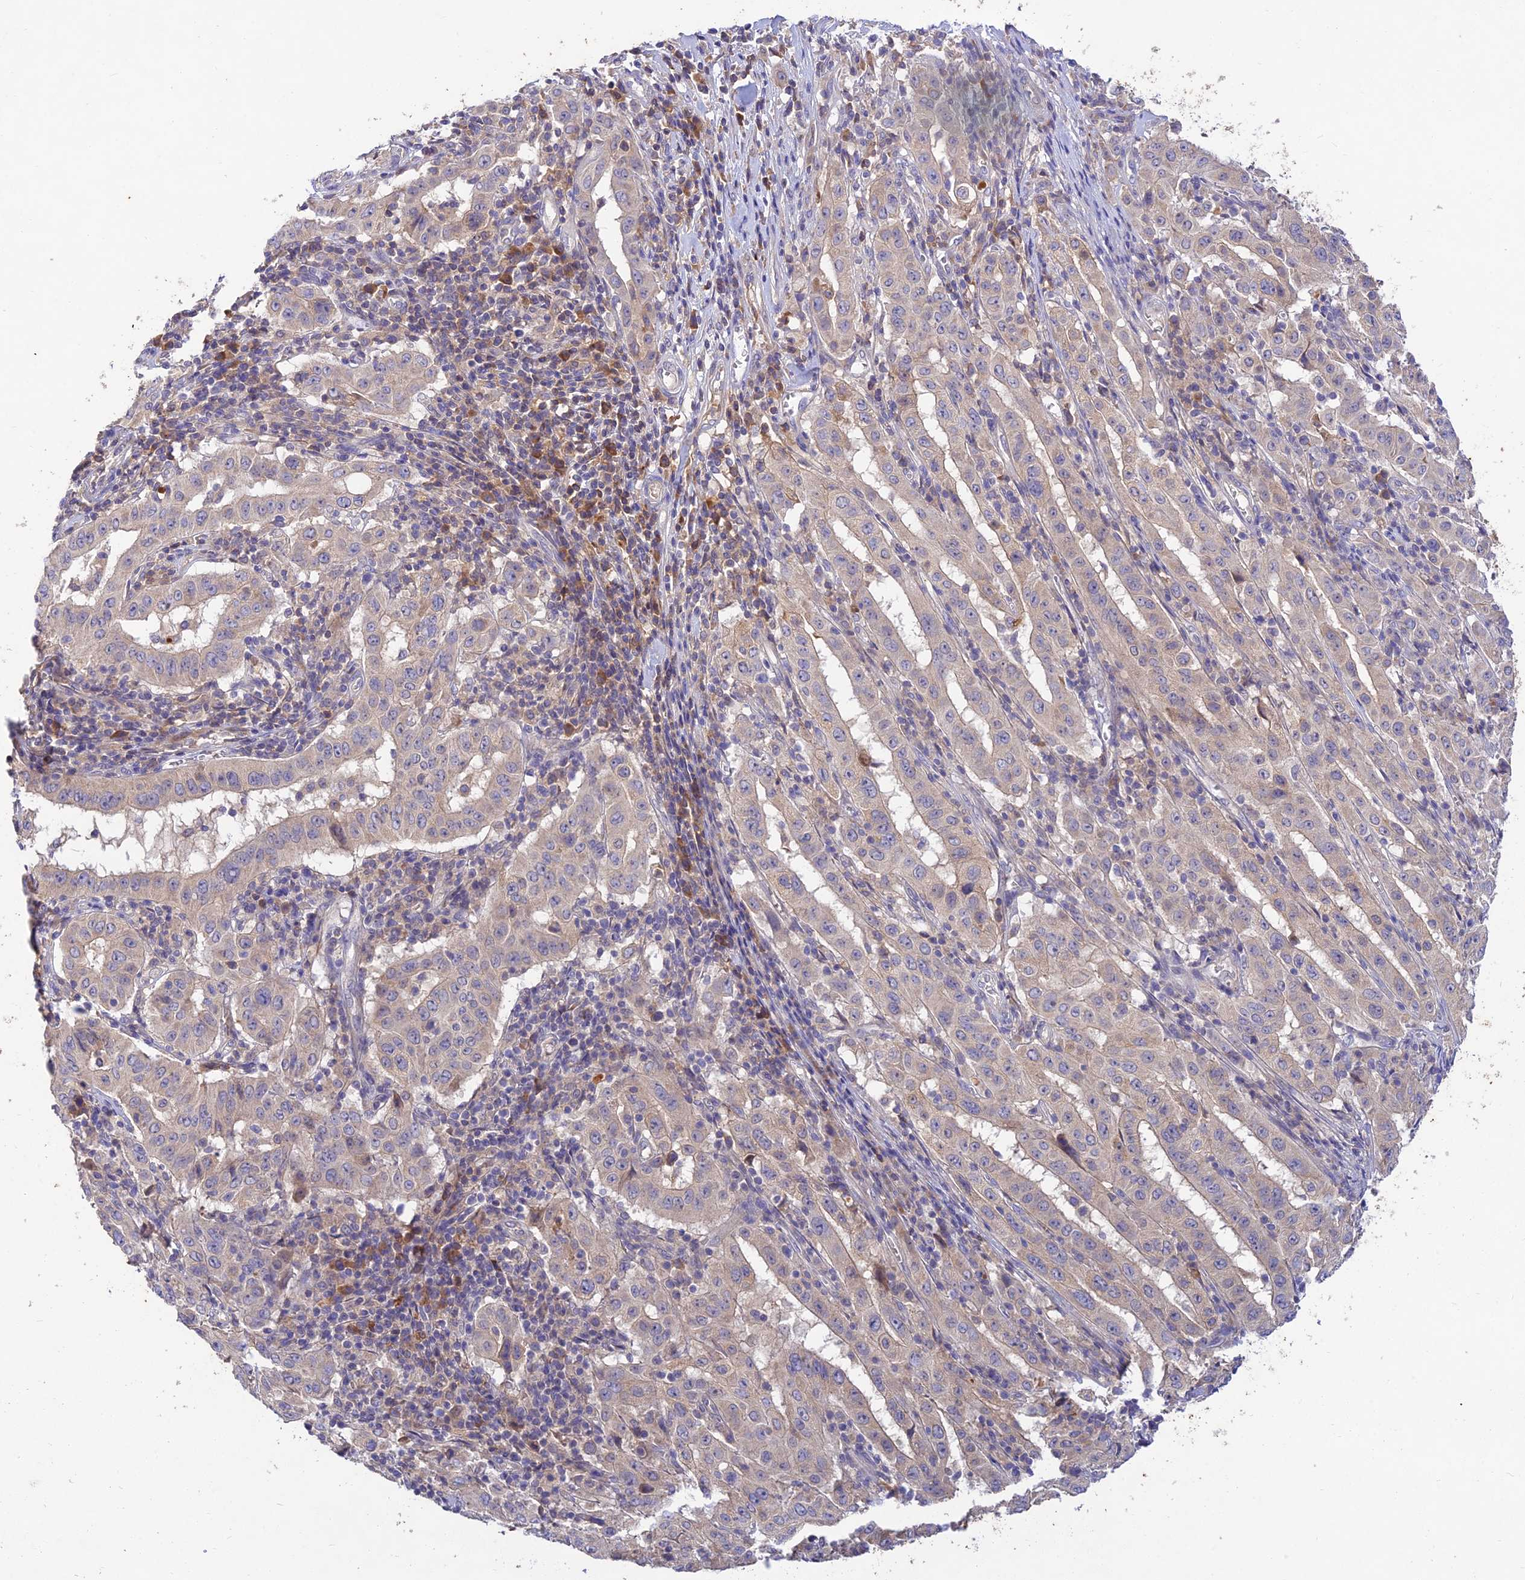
{"staining": {"intensity": "negative", "quantity": "none", "location": "none"}, "tissue": "pancreatic cancer", "cell_type": "Tumor cells", "image_type": "cancer", "snomed": [{"axis": "morphology", "description": "Adenocarcinoma, NOS"}, {"axis": "topography", "description": "Pancreas"}], "caption": "Immunohistochemistry (IHC) image of human pancreatic adenocarcinoma stained for a protein (brown), which displays no expression in tumor cells. Nuclei are stained in blue.", "gene": "ACSM5", "patient": {"sex": "male", "age": 63}}